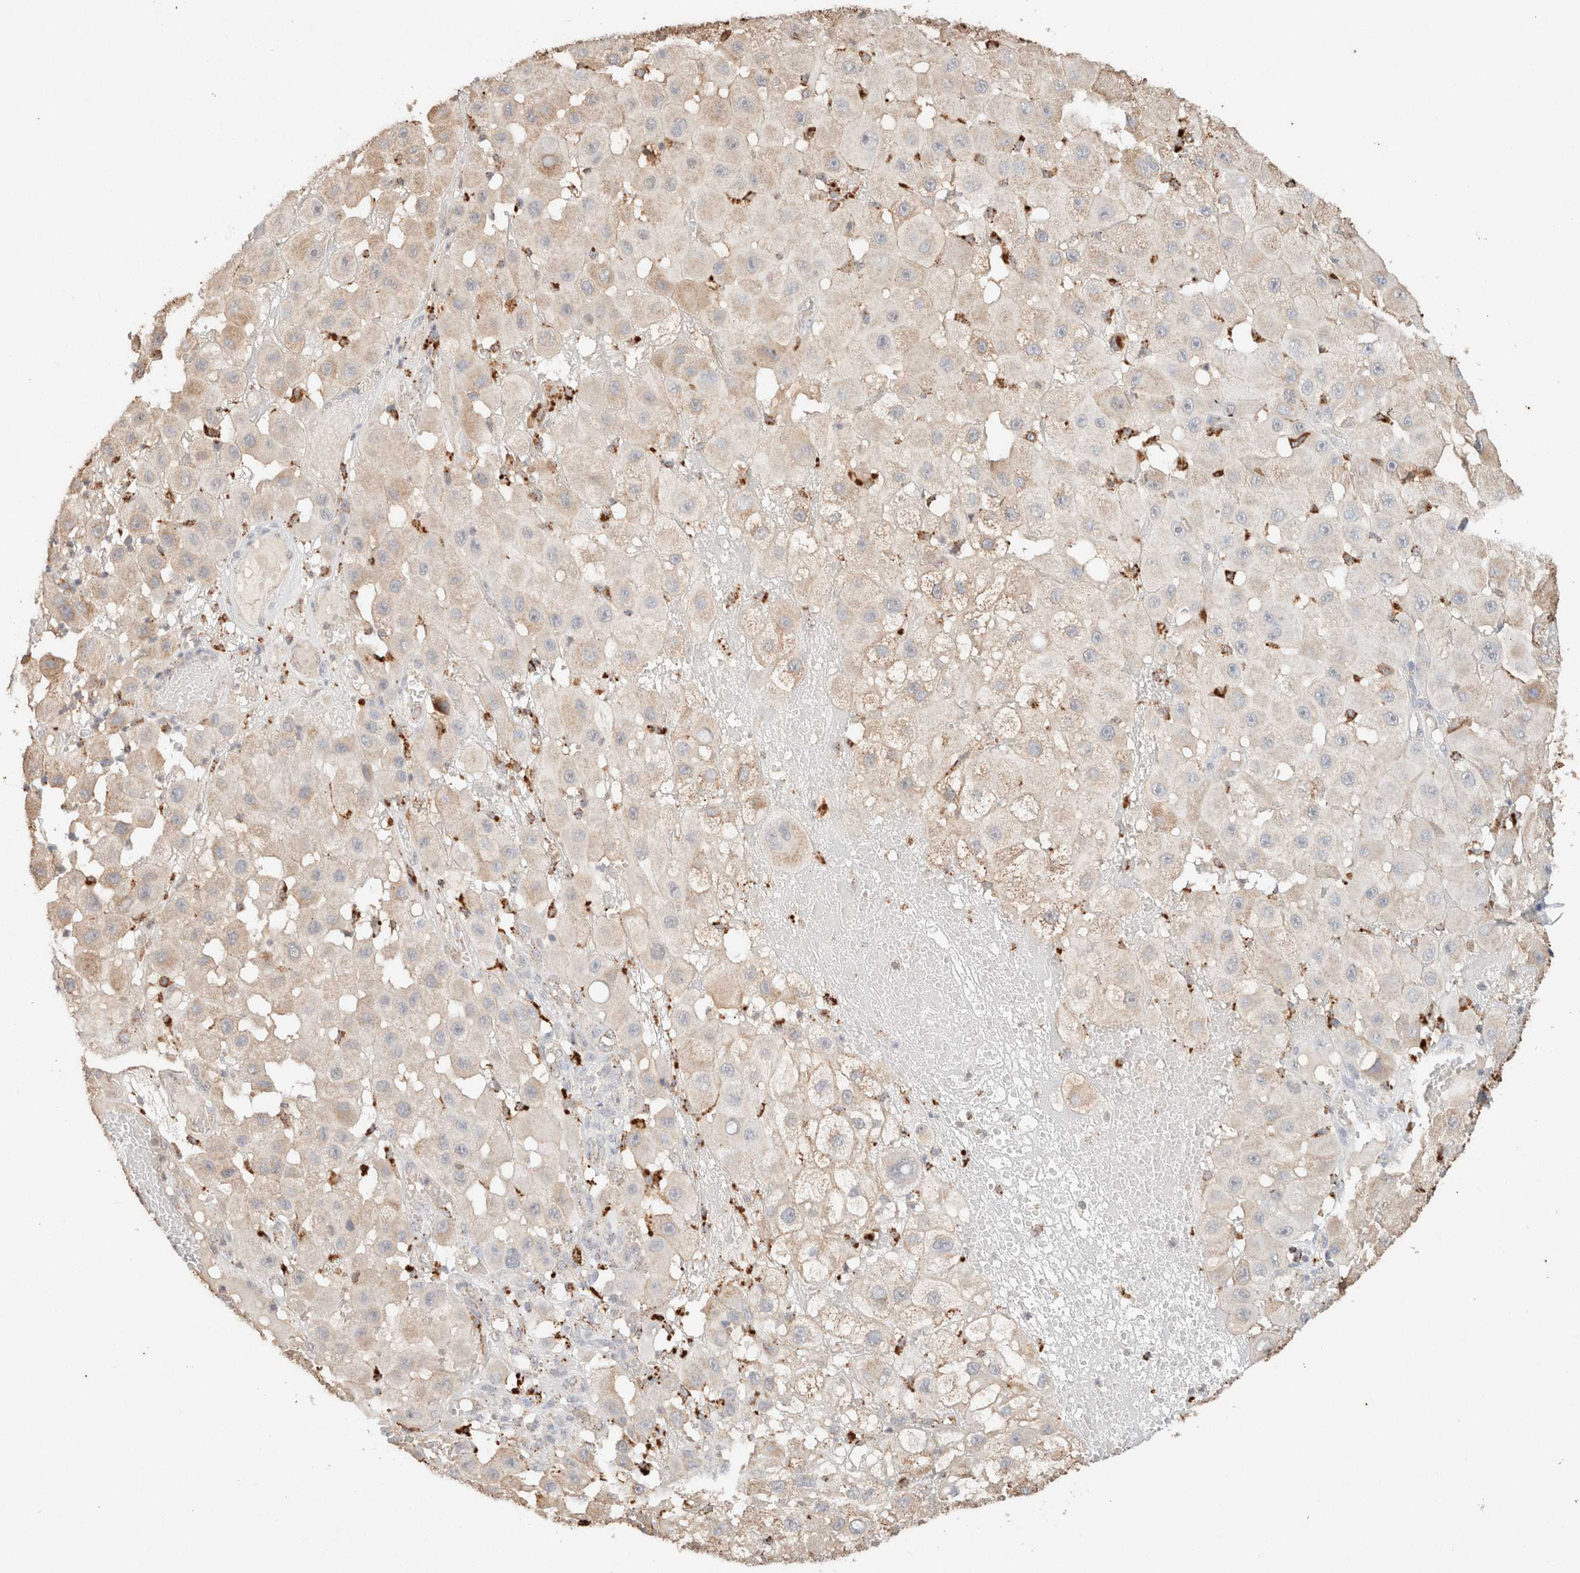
{"staining": {"intensity": "negative", "quantity": "none", "location": "none"}, "tissue": "melanoma", "cell_type": "Tumor cells", "image_type": "cancer", "snomed": [{"axis": "morphology", "description": "Malignant melanoma, NOS"}, {"axis": "topography", "description": "Skin"}], "caption": "The micrograph exhibits no staining of tumor cells in malignant melanoma.", "gene": "CTSC", "patient": {"sex": "female", "age": 81}}